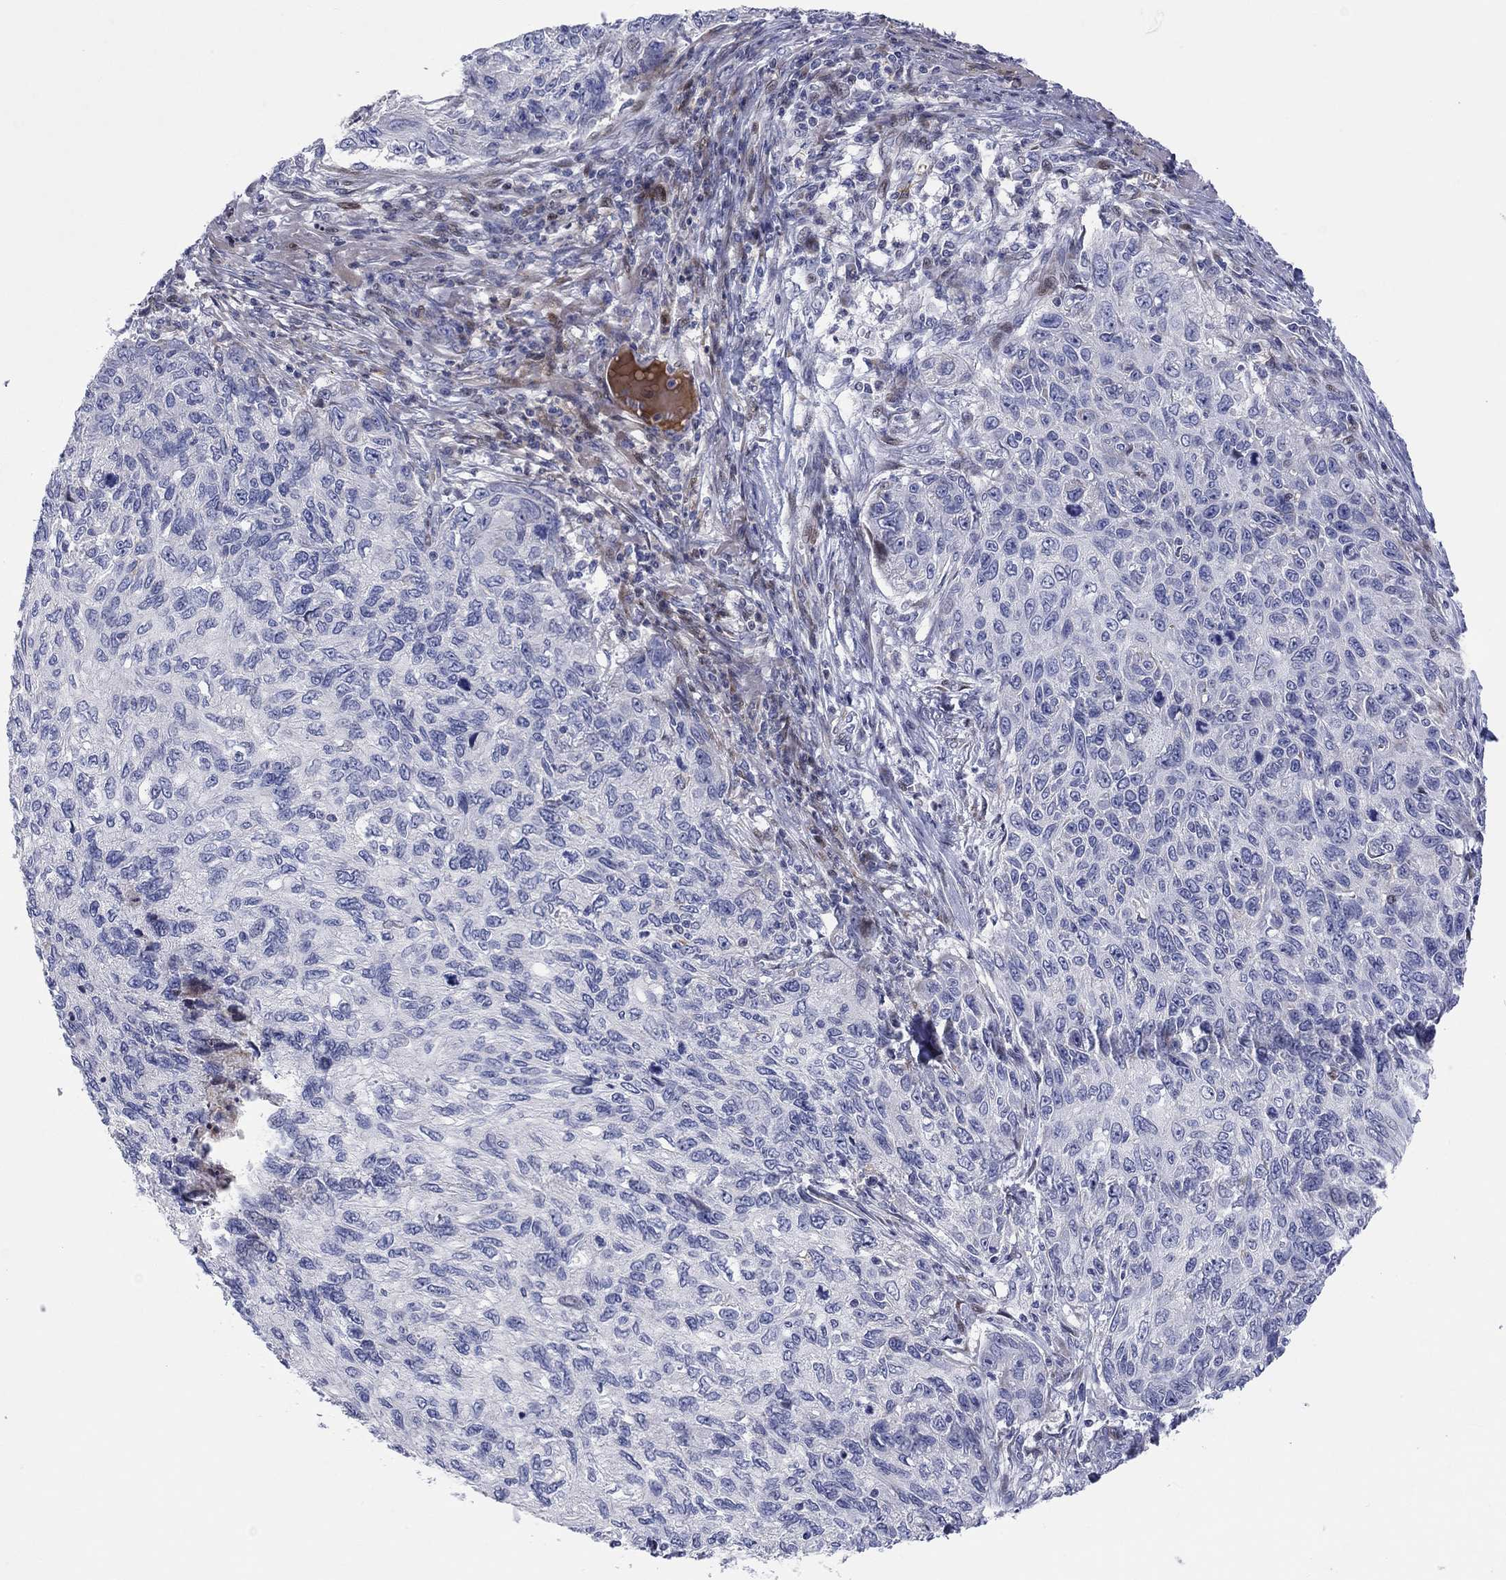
{"staining": {"intensity": "negative", "quantity": "none", "location": "none"}, "tissue": "skin cancer", "cell_type": "Tumor cells", "image_type": "cancer", "snomed": [{"axis": "morphology", "description": "Squamous cell carcinoma, NOS"}, {"axis": "topography", "description": "Skin"}], "caption": "IHC photomicrograph of human skin cancer (squamous cell carcinoma) stained for a protein (brown), which shows no expression in tumor cells.", "gene": "ARHGAP36", "patient": {"sex": "male", "age": 92}}